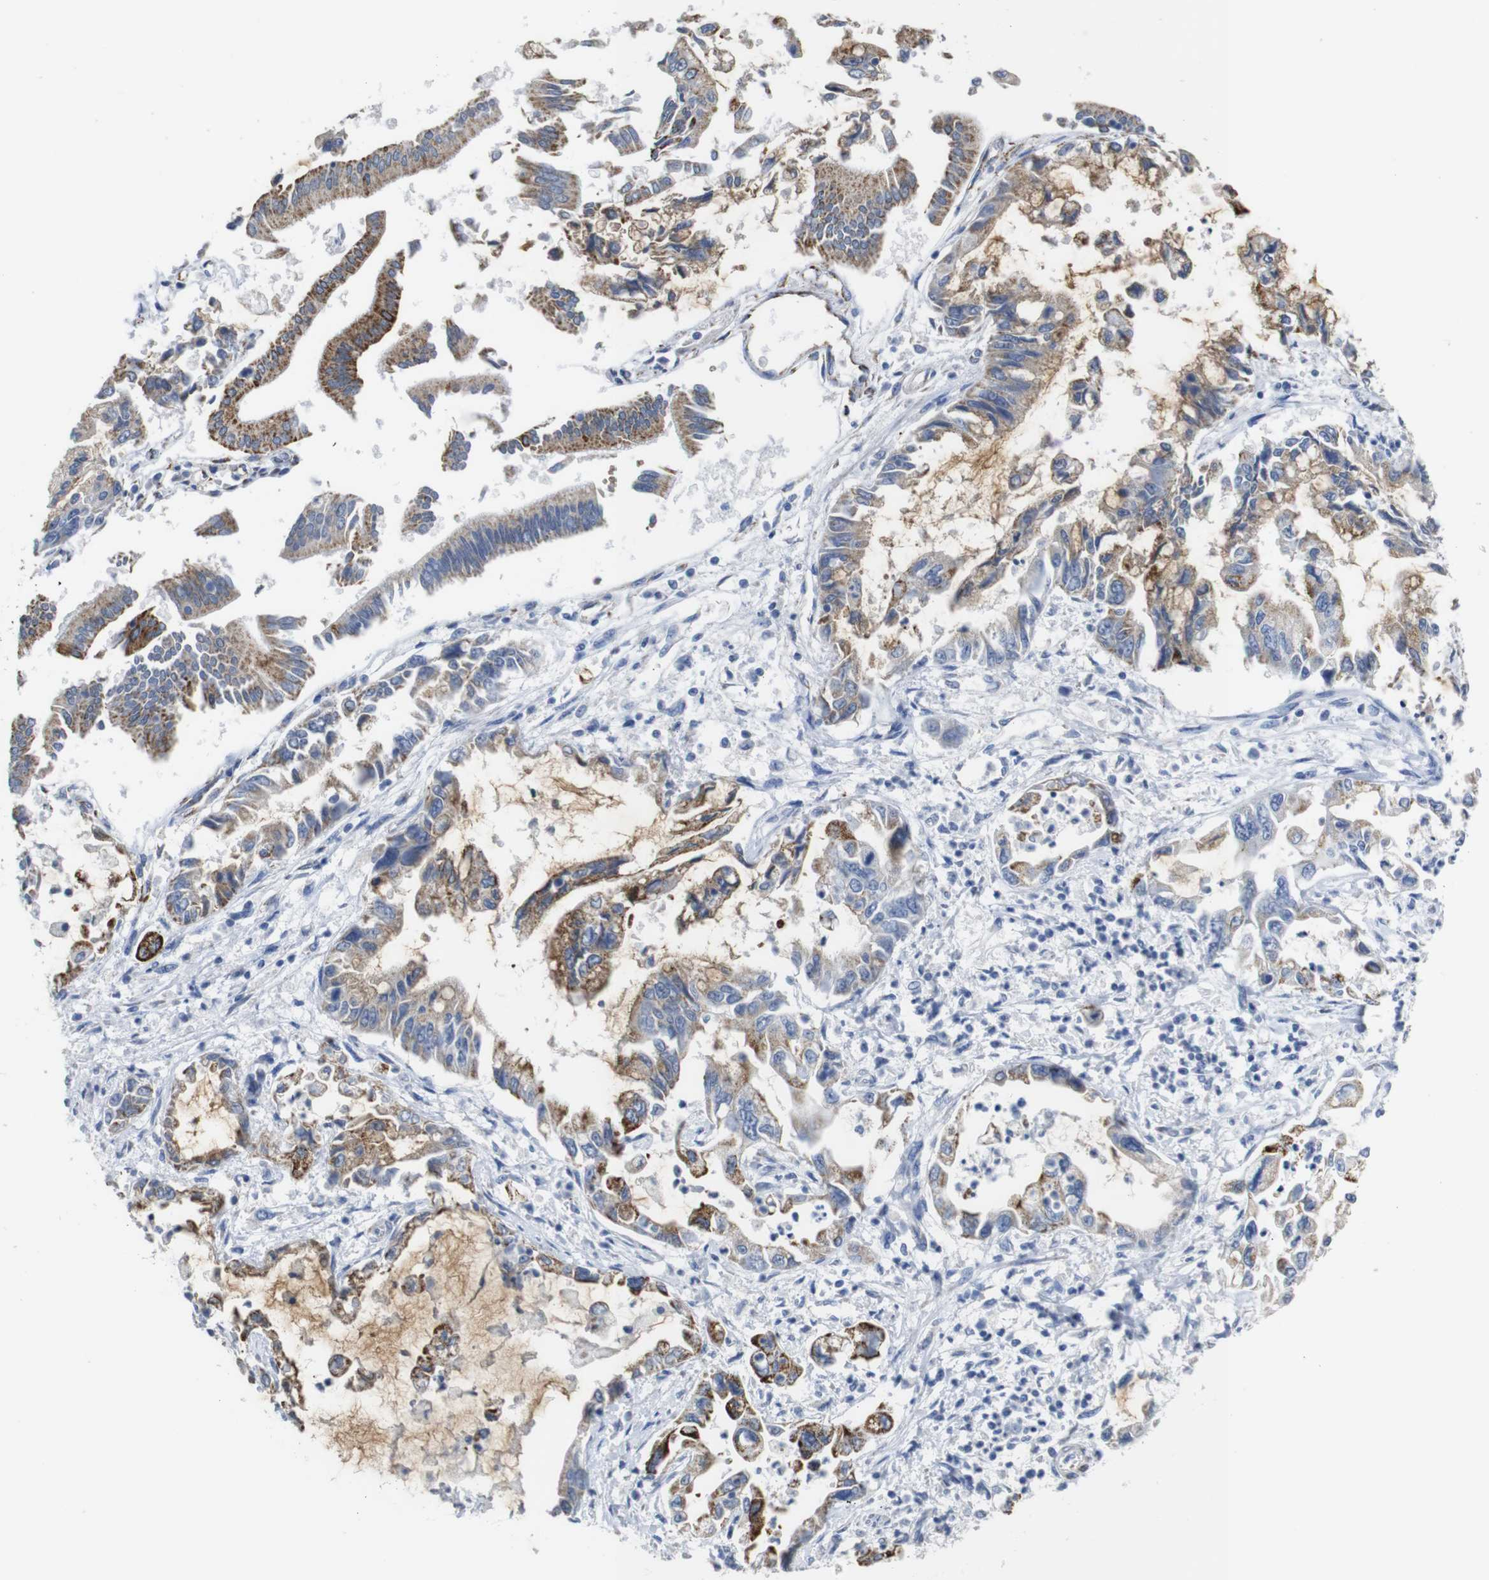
{"staining": {"intensity": "moderate", "quantity": "25%-75%", "location": "cytoplasmic/membranous"}, "tissue": "pancreatic cancer", "cell_type": "Tumor cells", "image_type": "cancer", "snomed": [{"axis": "morphology", "description": "Adenocarcinoma, NOS"}, {"axis": "topography", "description": "Pancreas"}], "caption": "Brown immunohistochemical staining in human pancreatic cancer reveals moderate cytoplasmic/membranous positivity in approximately 25%-75% of tumor cells.", "gene": "MAOA", "patient": {"sex": "male", "age": 56}}